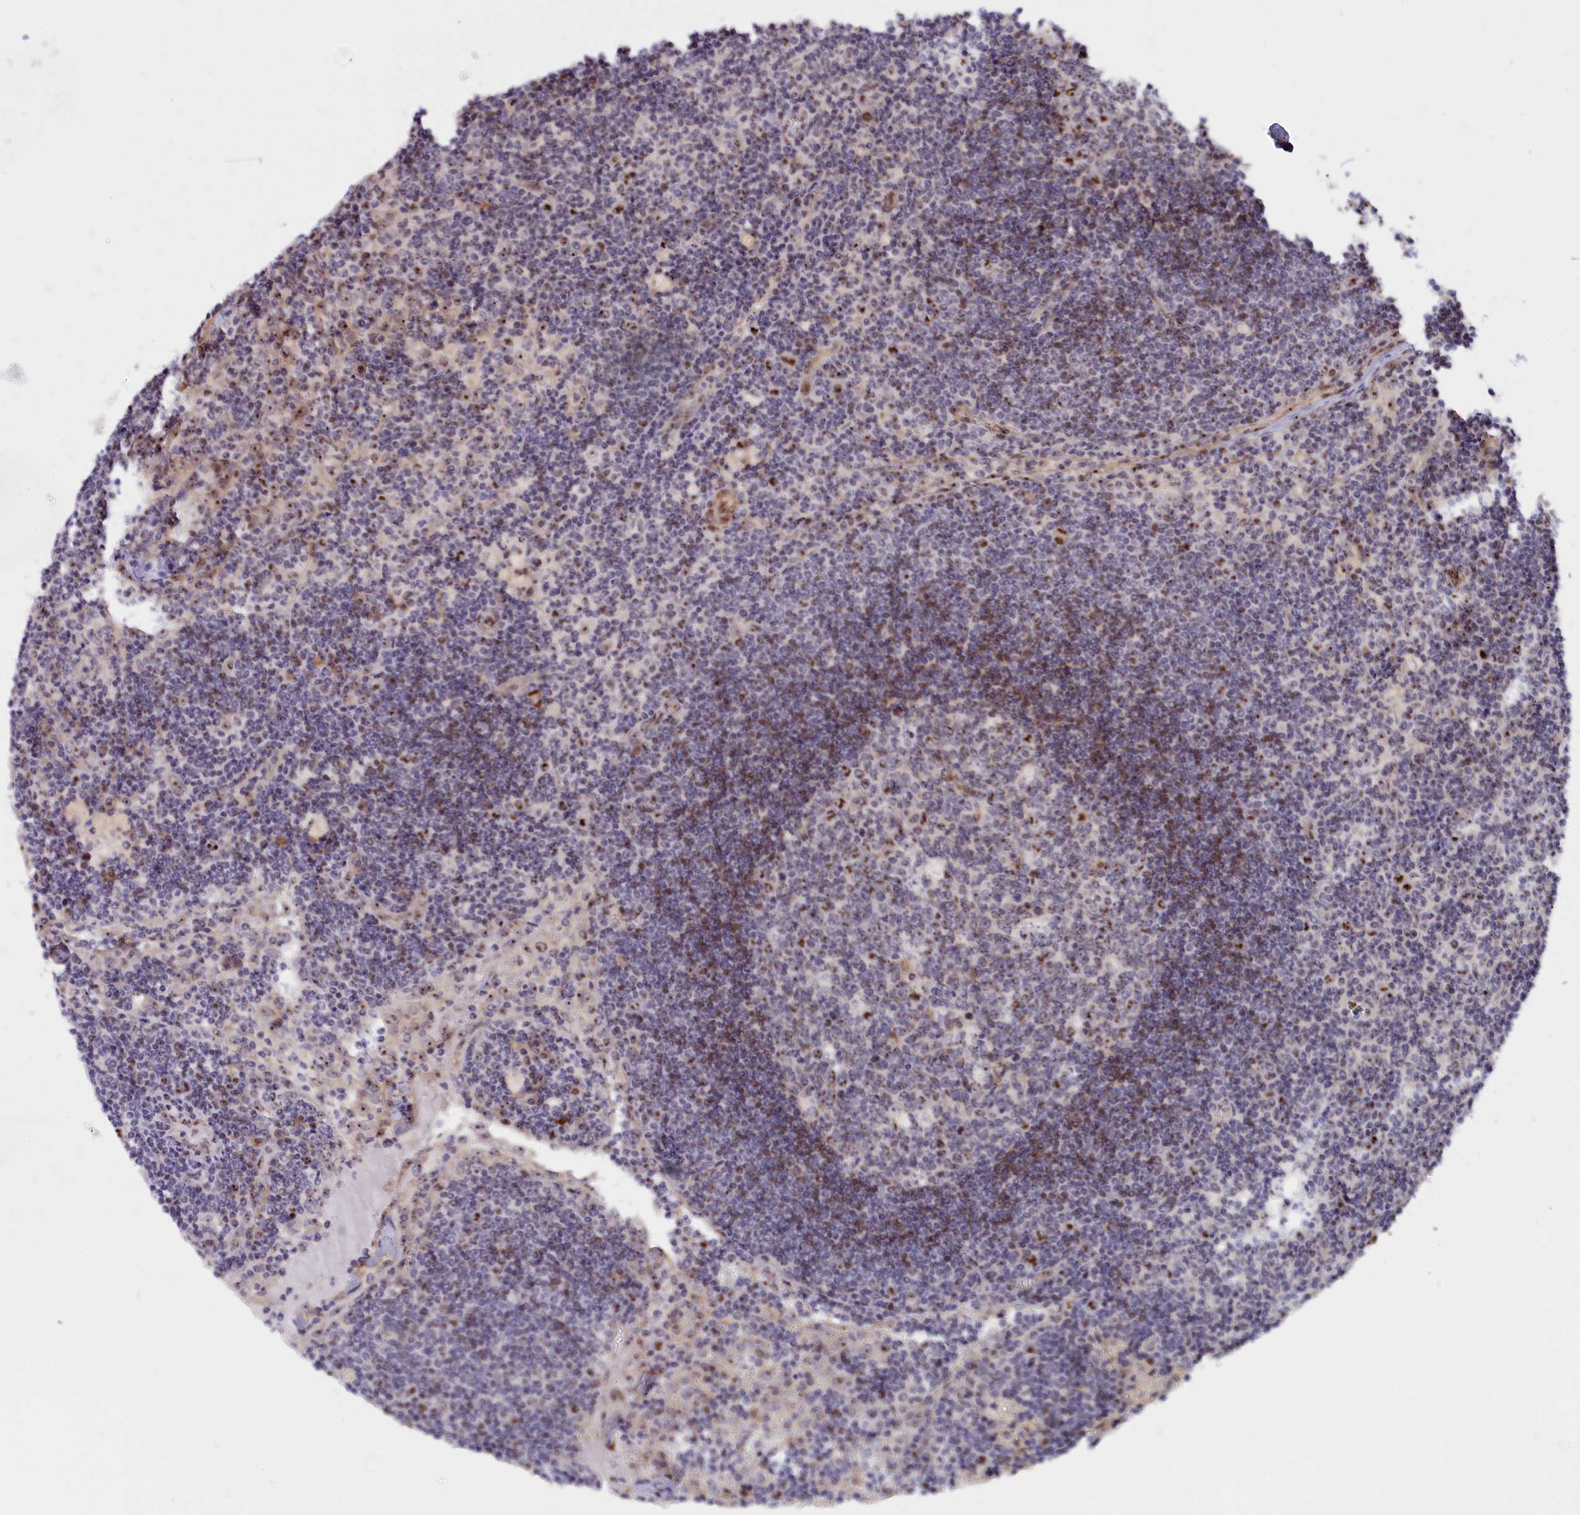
{"staining": {"intensity": "moderate", "quantity": "25%-75%", "location": "nuclear"}, "tissue": "lymph node", "cell_type": "Germinal center cells", "image_type": "normal", "snomed": [{"axis": "morphology", "description": "Normal tissue, NOS"}, {"axis": "topography", "description": "Lymph node"}], "caption": "IHC micrograph of benign lymph node: lymph node stained using immunohistochemistry demonstrates medium levels of moderate protein expression localized specifically in the nuclear of germinal center cells, appearing as a nuclear brown color.", "gene": "DBNDD1", "patient": {"sex": "male", "age": 58}}